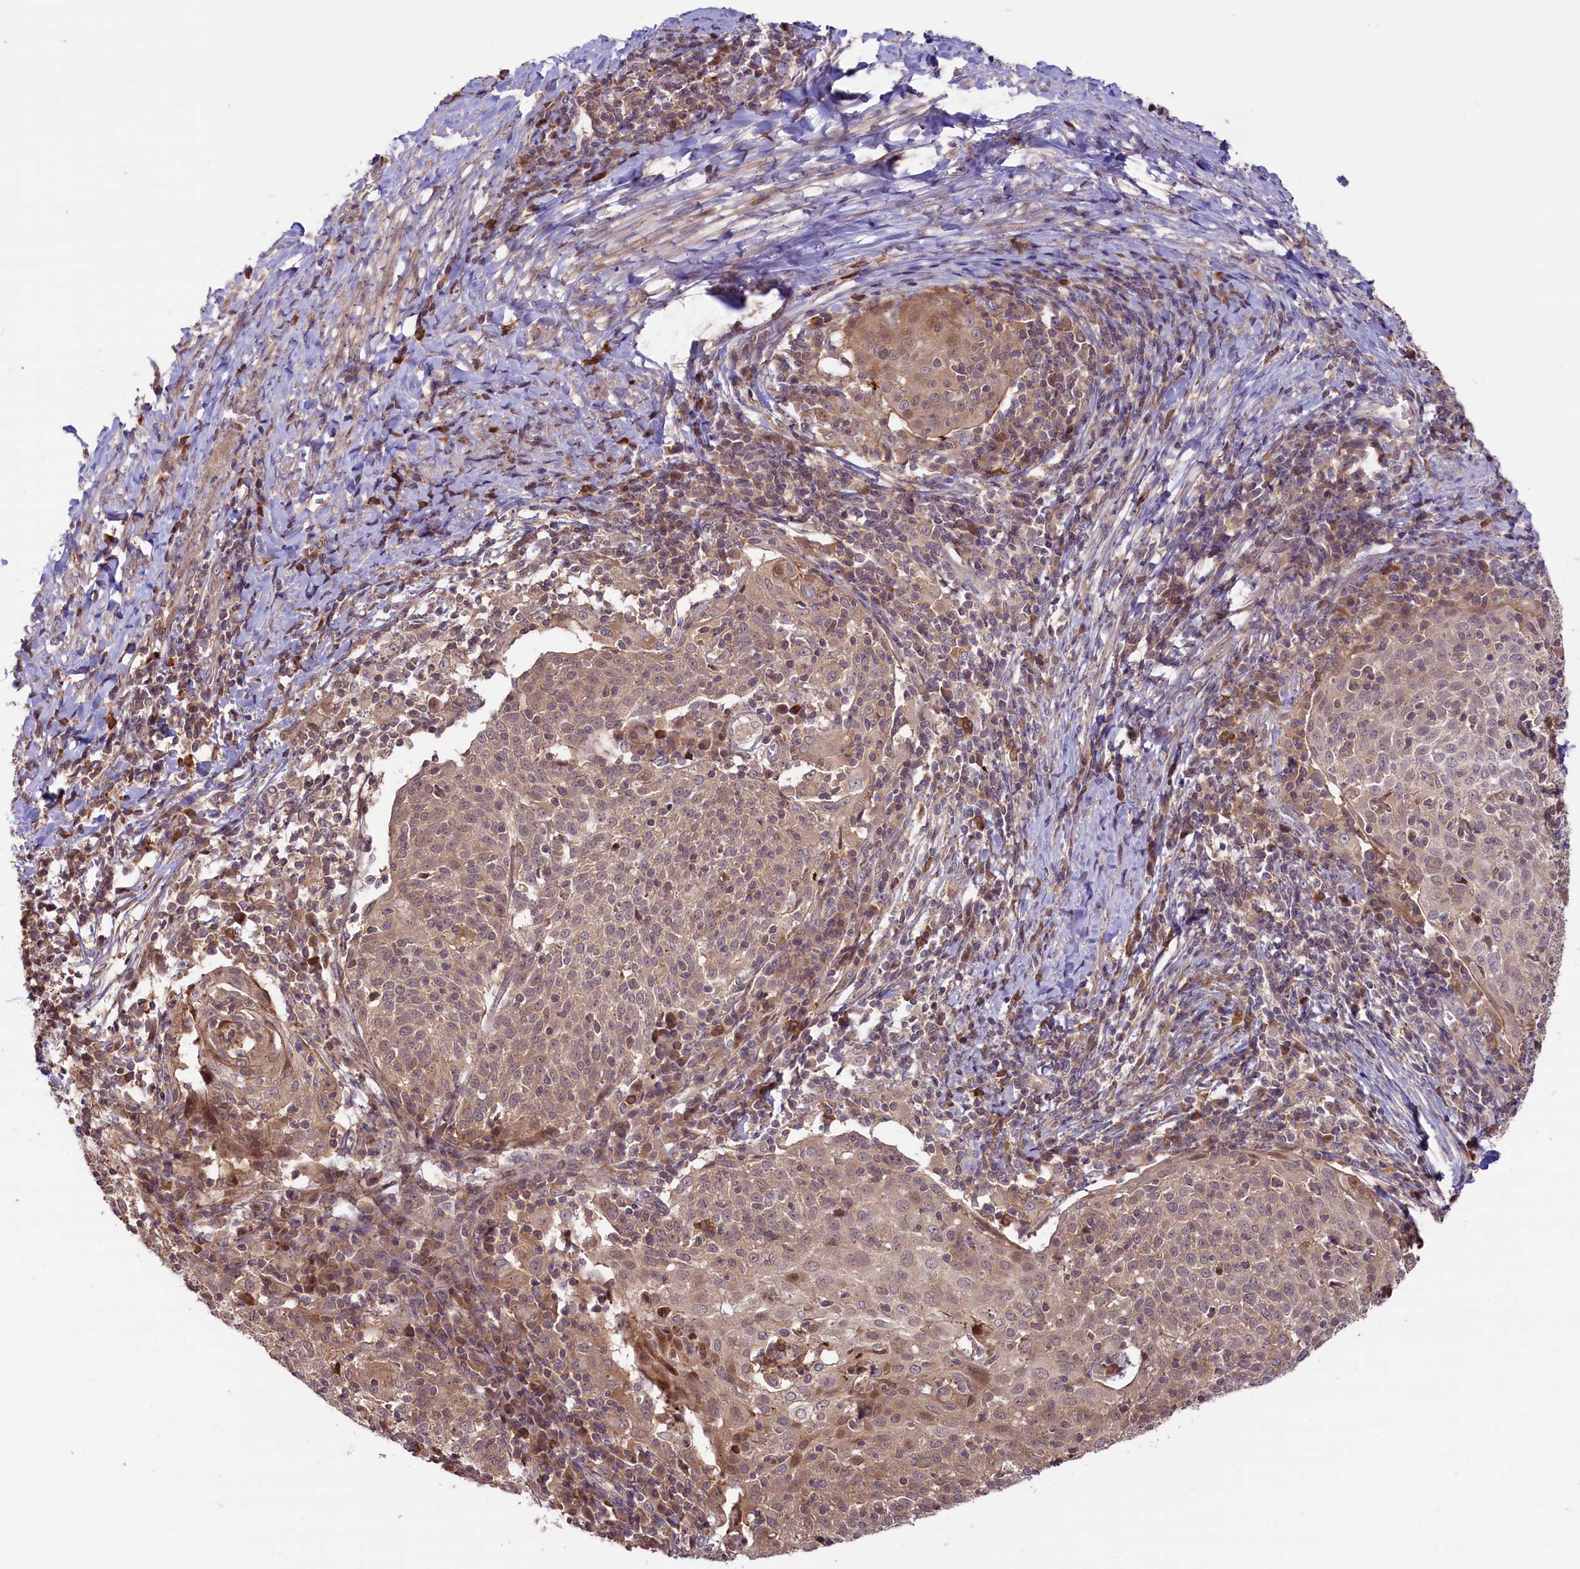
{"staining": {"intensity": "weak", "quantity": "25%-75%", "location": "cytoplasmic/membranous,nuclear"}, "tissue": "cervical cancer", "cell_type": "Tumor cells", "image_type": "cancer", "snomed": [{"axis": "morphology", "description": "Squamous cell carcinoma, NOS"}, {"axis": "topography", "description": "Cervix"}], "caption": "This is a micrograph of immunohistochemistry (IHC) staining of cervical cancer, which shows weak expression in the cytoplasmic/membranous and nuclear of tumor cells.", "gene": "RIC8A", "patient": {"sex": "female", "age": 52}}